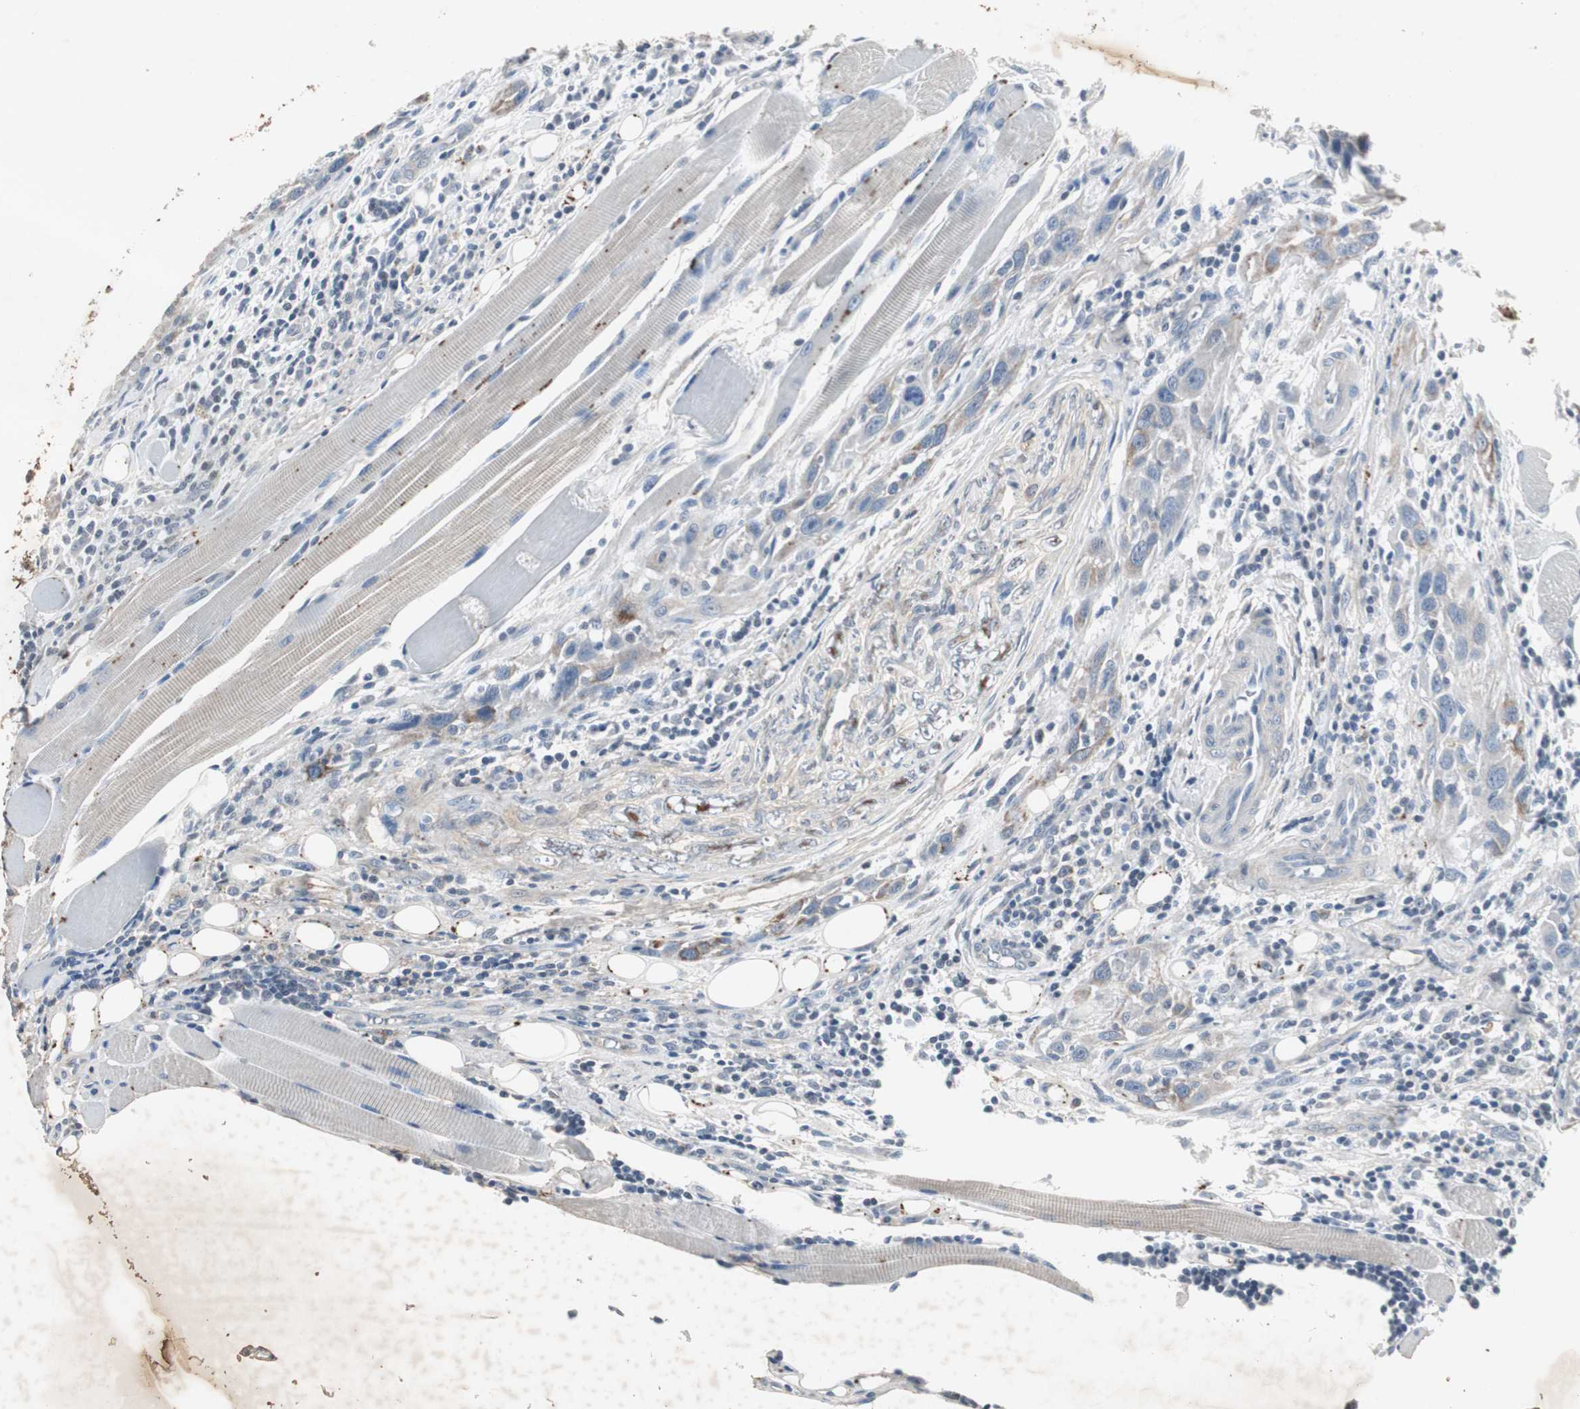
{"staining": {"intensity": "moderate", "quantity": "<25%", "location": "cytoplasmic/membranous"}, "tissue": "head and neck cancer", "cell_type": "Tumor cells", "image_type": "cancer", "snomed": [{"axis": "morphology", "description": "Squamous cell carcinoma, NOS"}, {"axis": "topography", "description": "Oral tissue"}, {"axis": "topography", "description": "Head-Neck"}], "caption": "The image demonstrates immunohistochemical staining of head and neck cancer (squamous cell carcinoma). There is moderate cytoplasmic/membranous expression is seen in about <25% of tumor cells.", "gene": "ADNP2", "patient": {"sex": "female", "age": 50}}